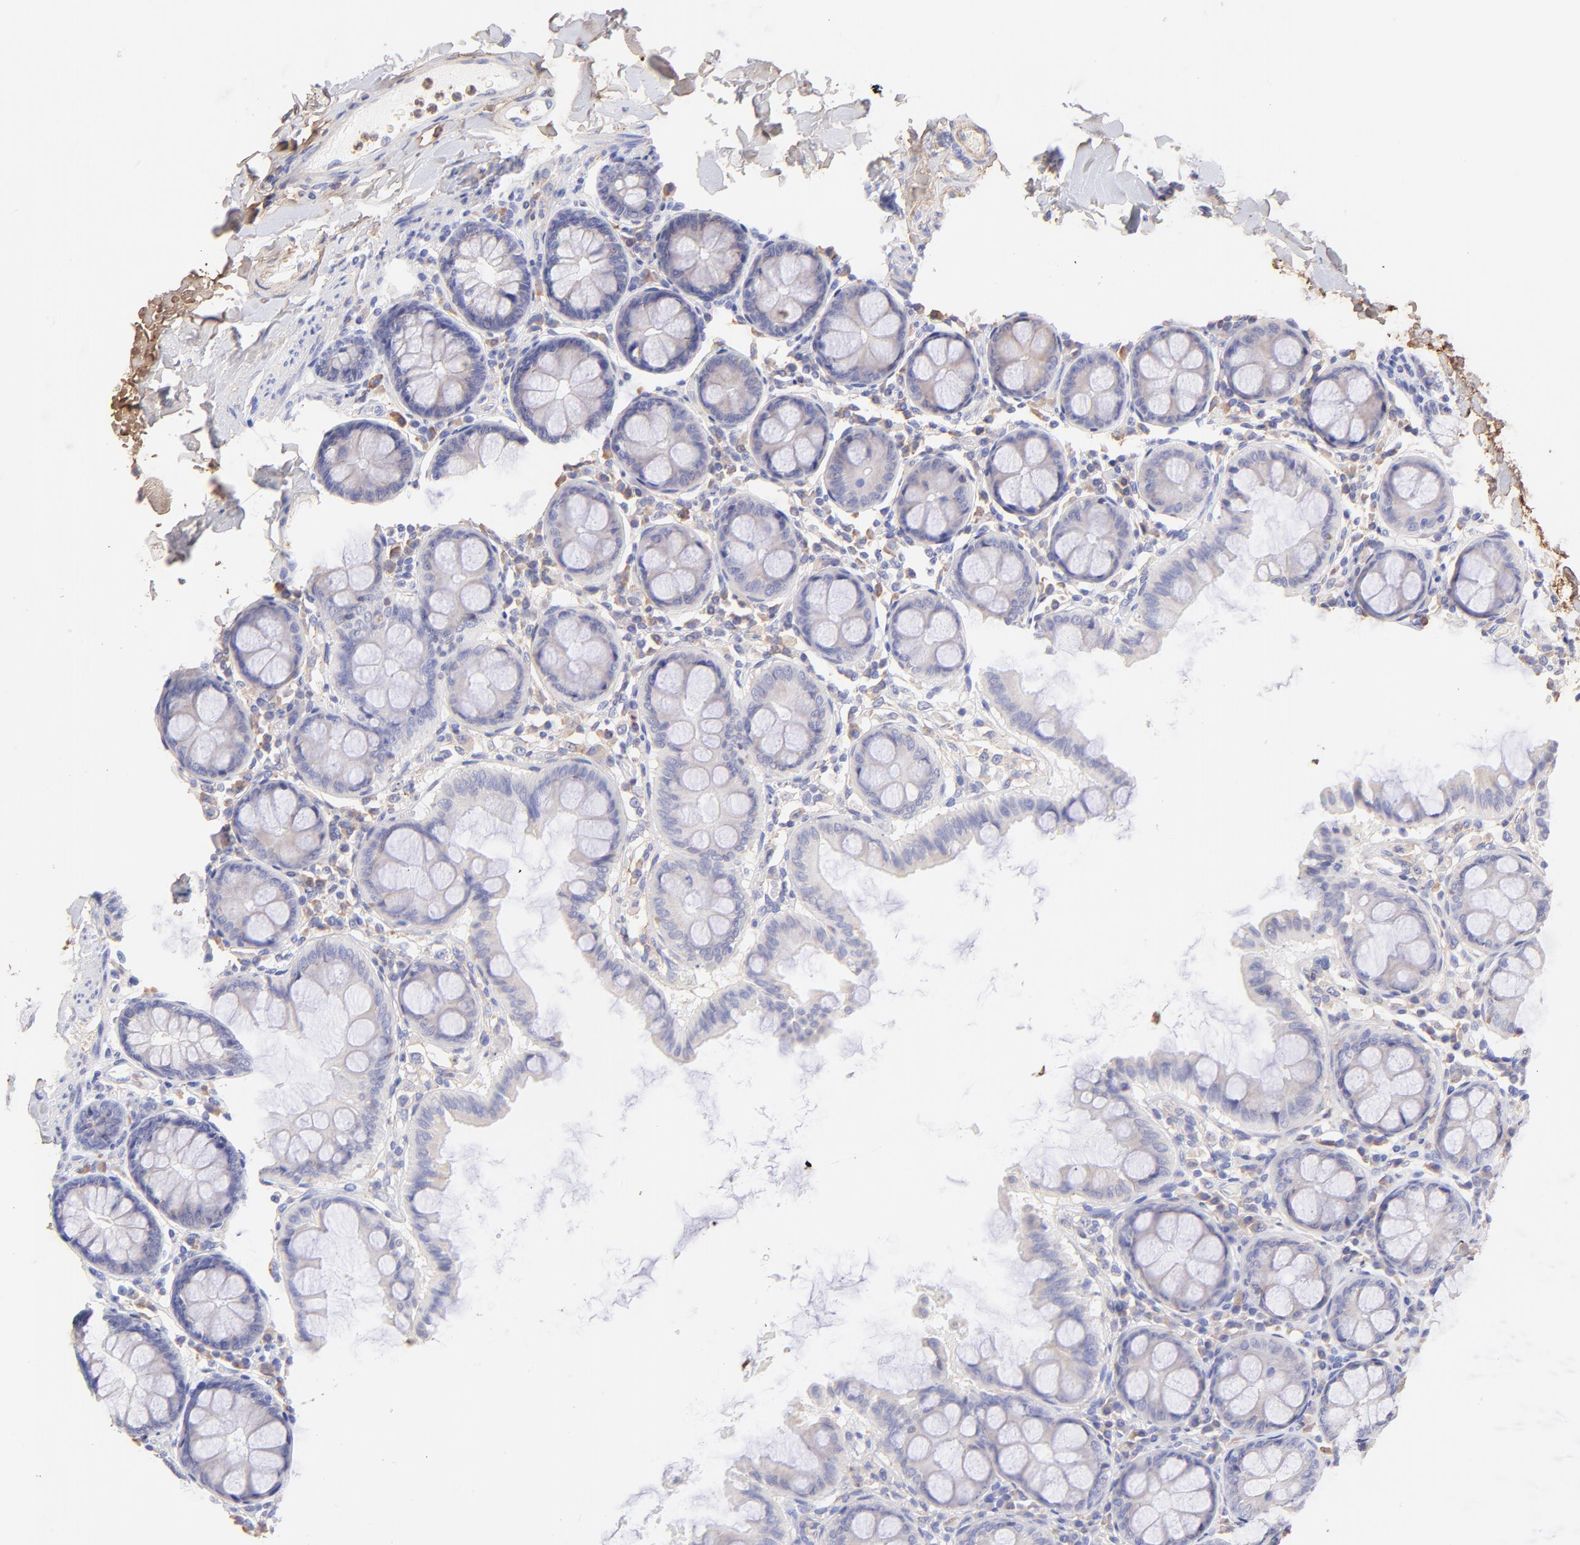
{"staining": {"intensity": "negative", "quantity": "none", "location": "none"}, "tissue": "colon", "cell_type": "Endothelial cells", "image_type": "normal", "snomed": [{"axis": "morphology", "description": "Normal tissue, NOS"}, {"axis": "topography", "description": "Colon"}], "caption": "Micrograph shows no significant protein positivity in endothelial cells of unremarkable colon. Brightfield microscopy of immunohistochemistry (IHC) stained with DAB (brown) and hematoxylin (blue), captured at high magnification.", "gene": "BGN", "patient": {"sex": "female", "age": 61}}